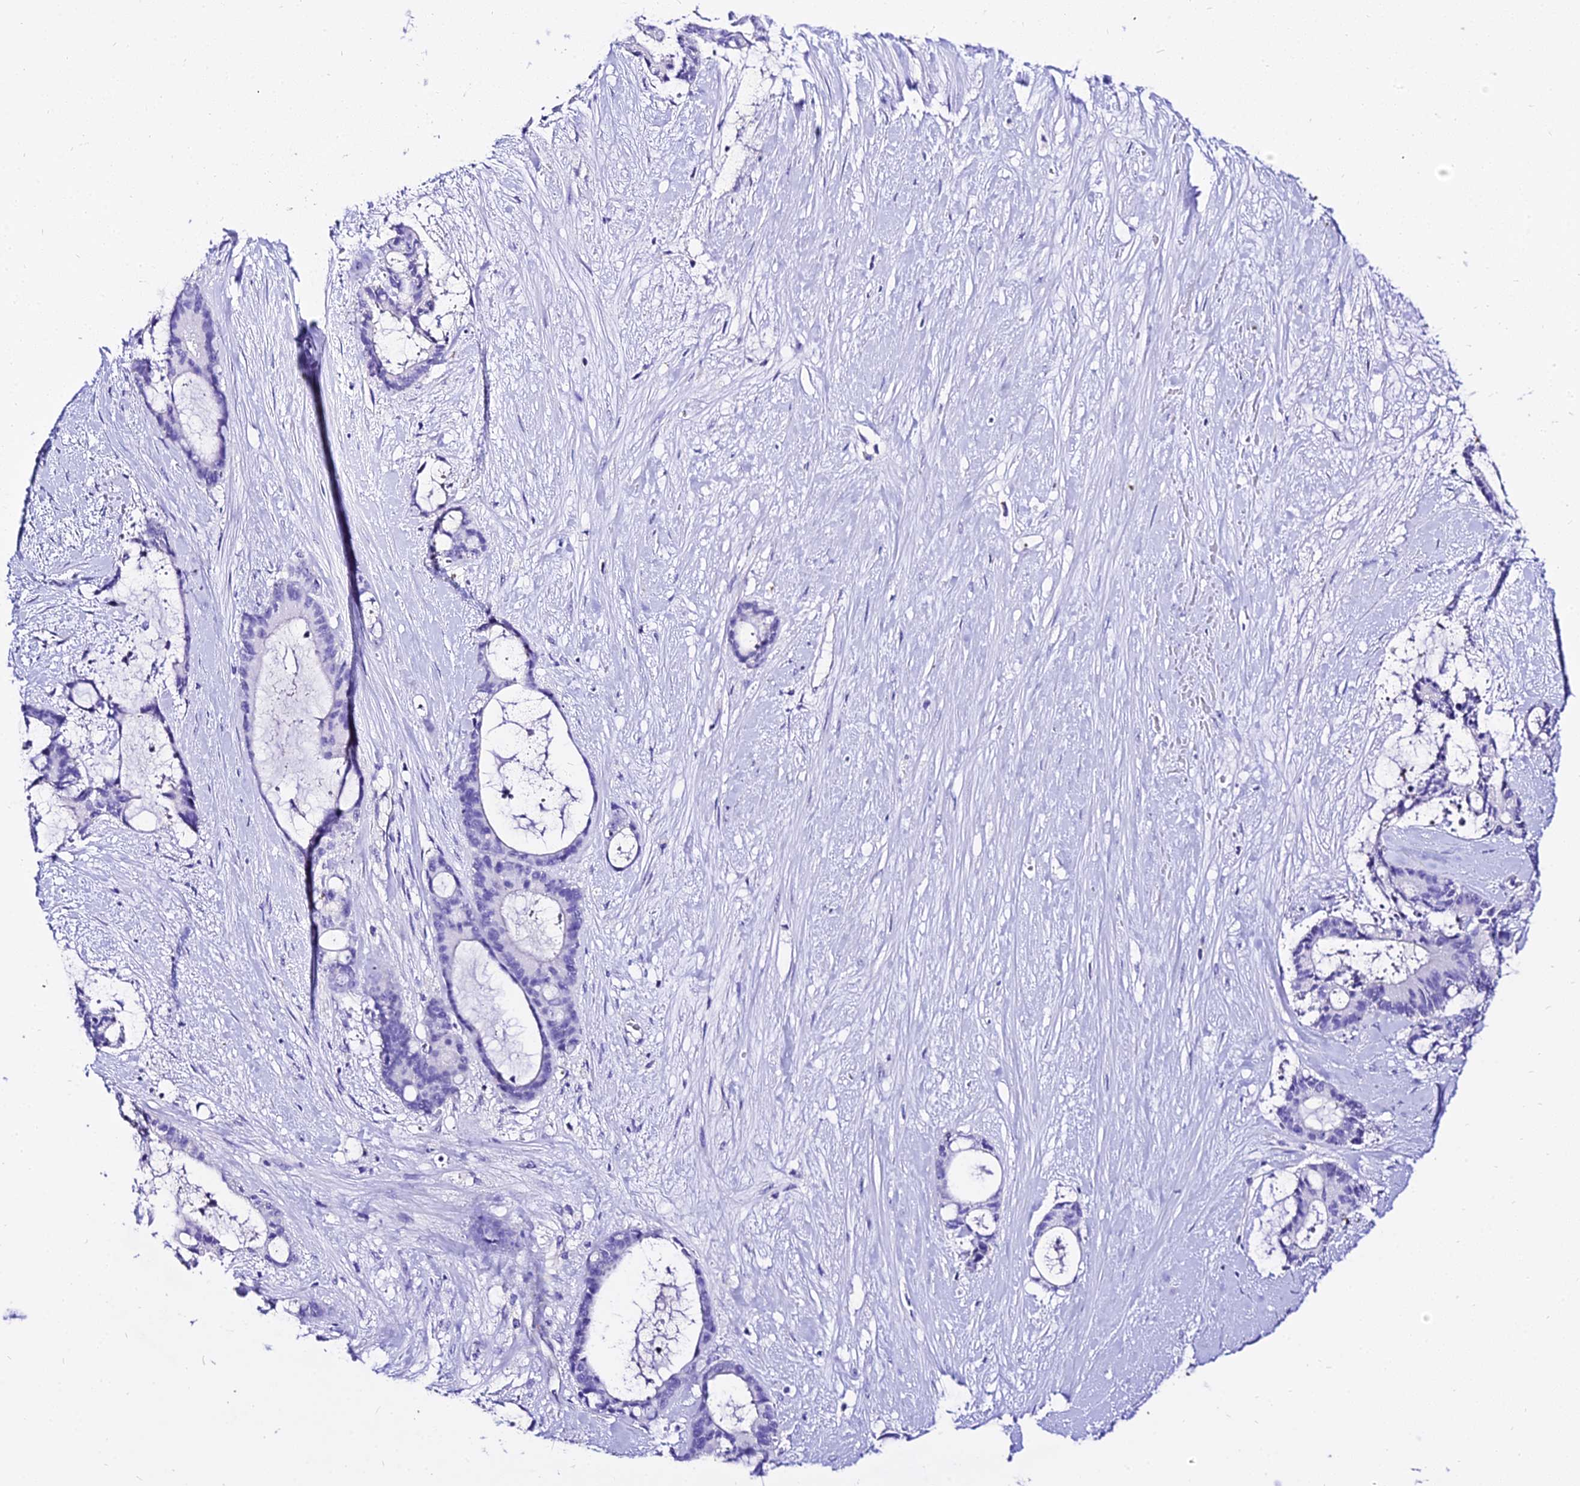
{"staining": {"intensity": "negative", "quantity": "none", "location": "none"}, "tissue": "liver cancer", "cell_type": "Tumor cells", "image_type": "cancer", "snomed": [{"axis": "morphology", "description": "Normal tissue, NOS"}, {"axis": "morphology", "description": "Cholangiocarcinoma"}, {"axis": "topography", "description": "Liver"}, {"axis": "topography", "description": "Peripheral nerve tissue"}], "caption": "This image is of liver cancer (cholangiocarcinoma) stained with immunohistochemistry (IHC) to label a protein in brown with the nuclei are counter-stained blue. There is no positivity in tumor cells.", "gene": "DEFB106A", "patient": {"sex": "female", "age": 73}}